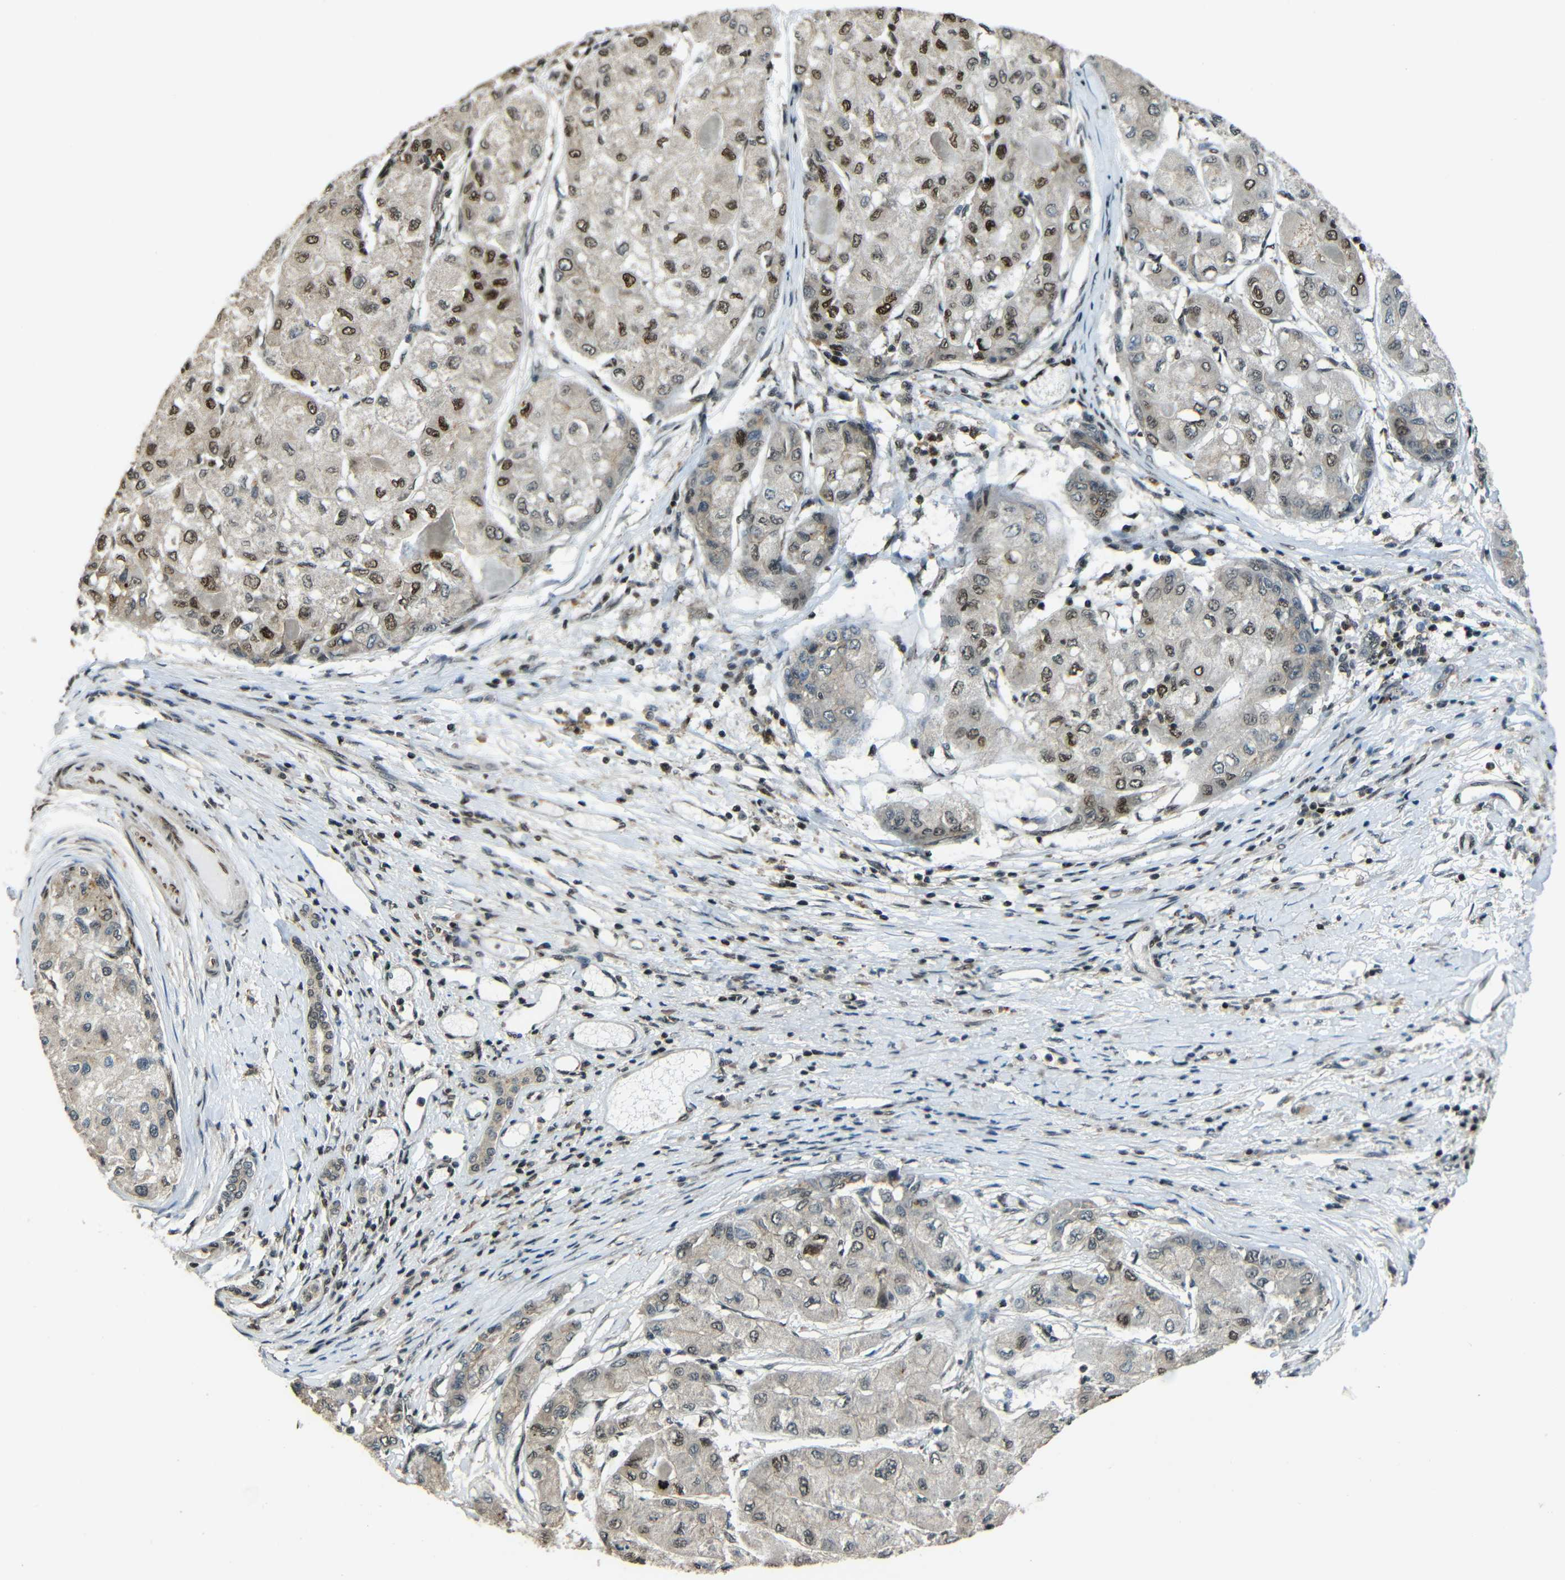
{"staining": {"intensity": "strong", "quantity": "25%-75%", "location": "cytoplasmic/membranous,nuclear"}, "tissue": "liver cancer", "cell_type": "Tumor cells", "image_type": "cancer", "snomed": [{"axis": "morphology", "description": "Carcinoma, Hepatocellular, NOS"}, {"axis": "topography", "description": "Liver"}], "caption": "IHC (DAB) staining of liver cancer demonstrates strong cytoplasmic/membranous and nuclear protein expression in approximately 25%-75% of tumor cells. The staining is performed using DAB brown chromogen to label protein expression. The nuclei are counter-stained blue using hematoxylin.", "gene": "PSIP1", "patient": {"sex": "male", "age": 80}}